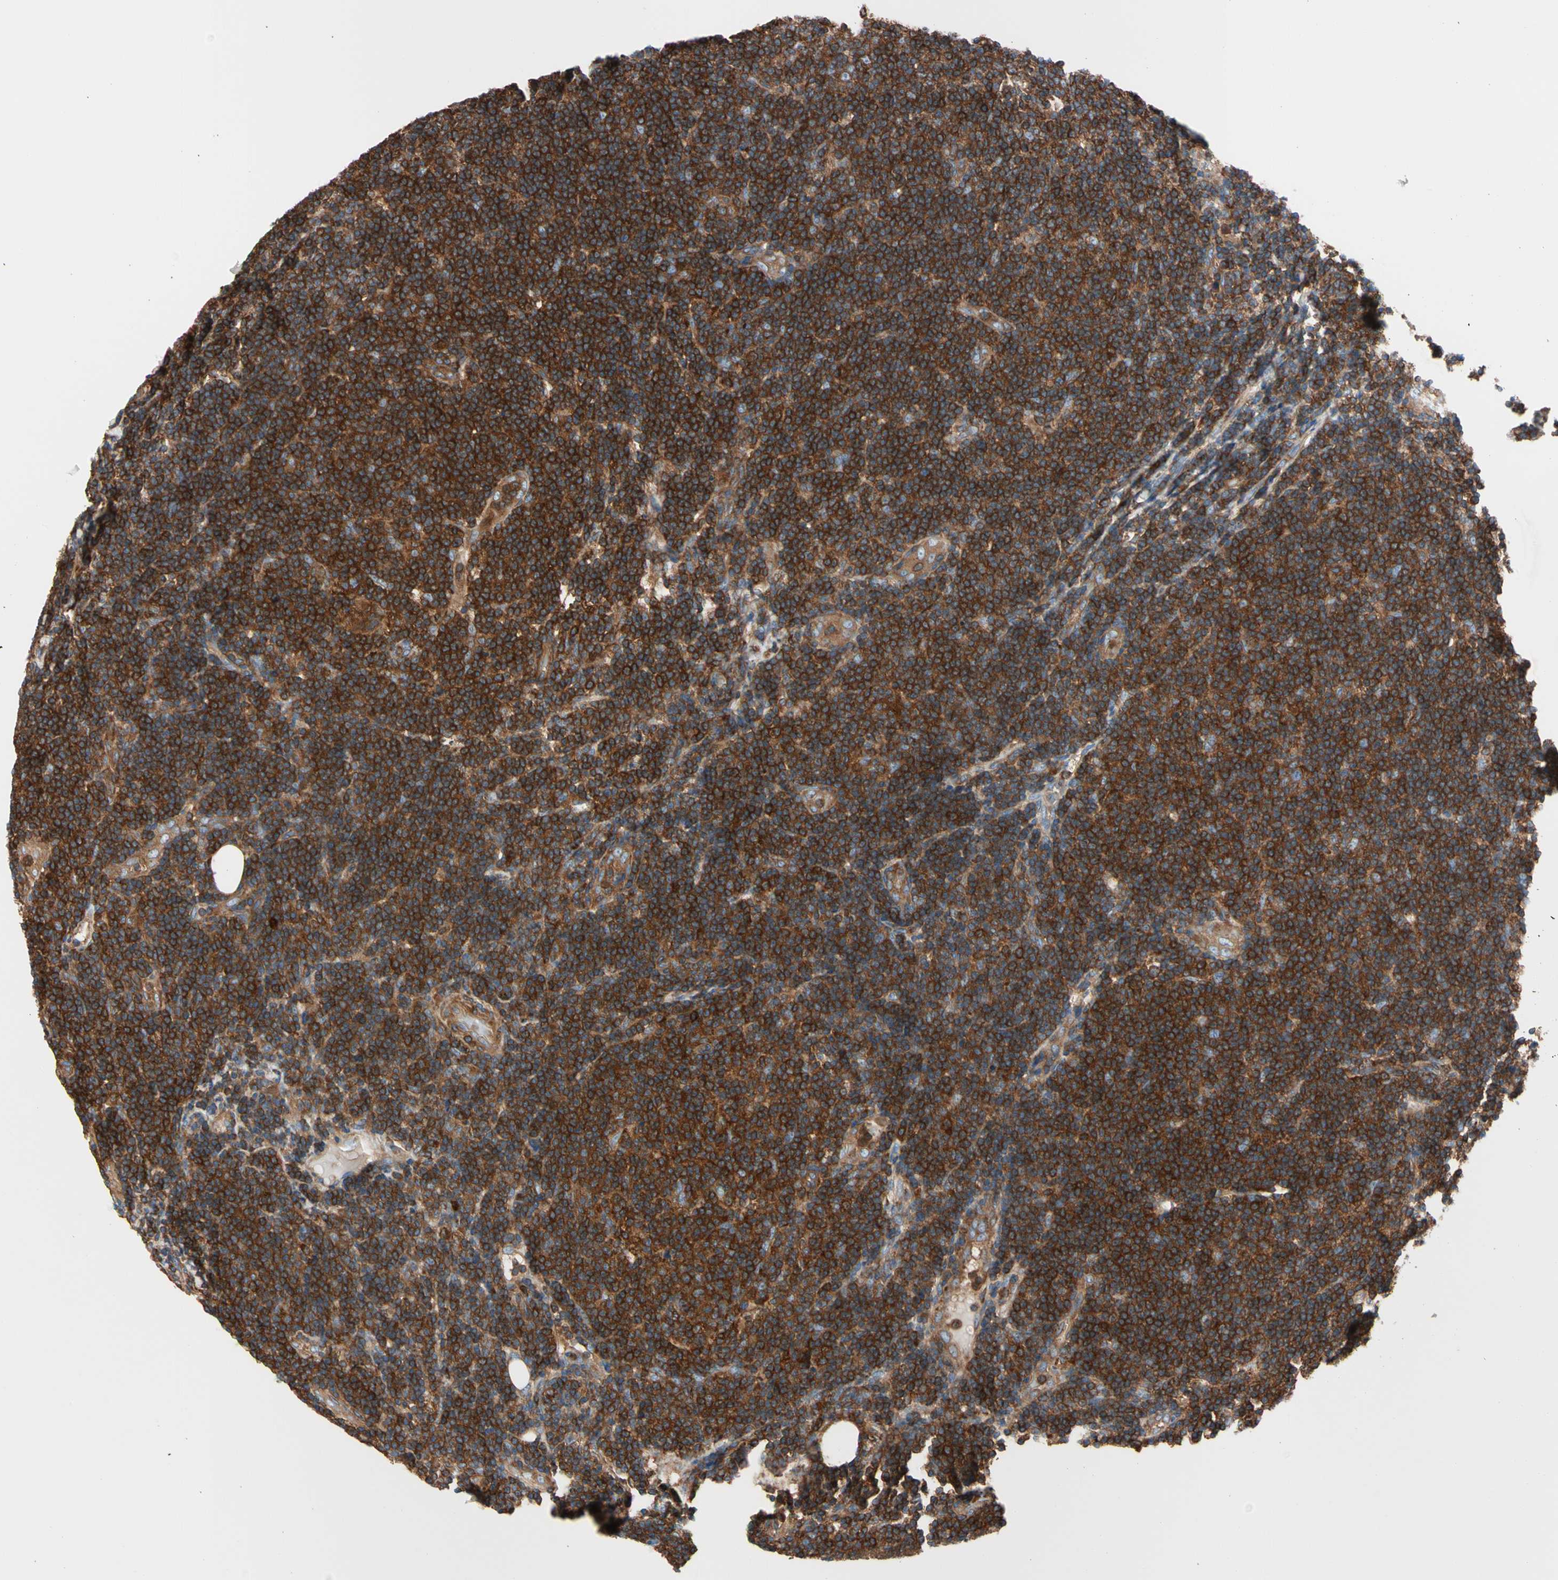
{"staining": {"intensity": "strong", "quantity": ">75%", "location": "cytoplasmic/membranous"}, "tissue": "lymphoma", "cell_type": "Tumor cells", "image_type": "cancer", "snomed": [{"axis": "morphology", "description": "Malignant lymphoma, non-Hodgkin's type, Low grade"}, {"axis": "topography", "description": "Lymph node"}], "caption": "Immunohistochemistry of human malignant lymphoma, non-Hodgkin's type (low-grade) displays high levels of strong cytoplasmic/membranous expression in approximately >75% of tumor cells. The staining was performed using DAB, with brown indicating positive protein expression. Nuclei are stained blue with hematoxylin.", "gene": "ROCK1", "patient": {"sex": "male", "age": 83}}